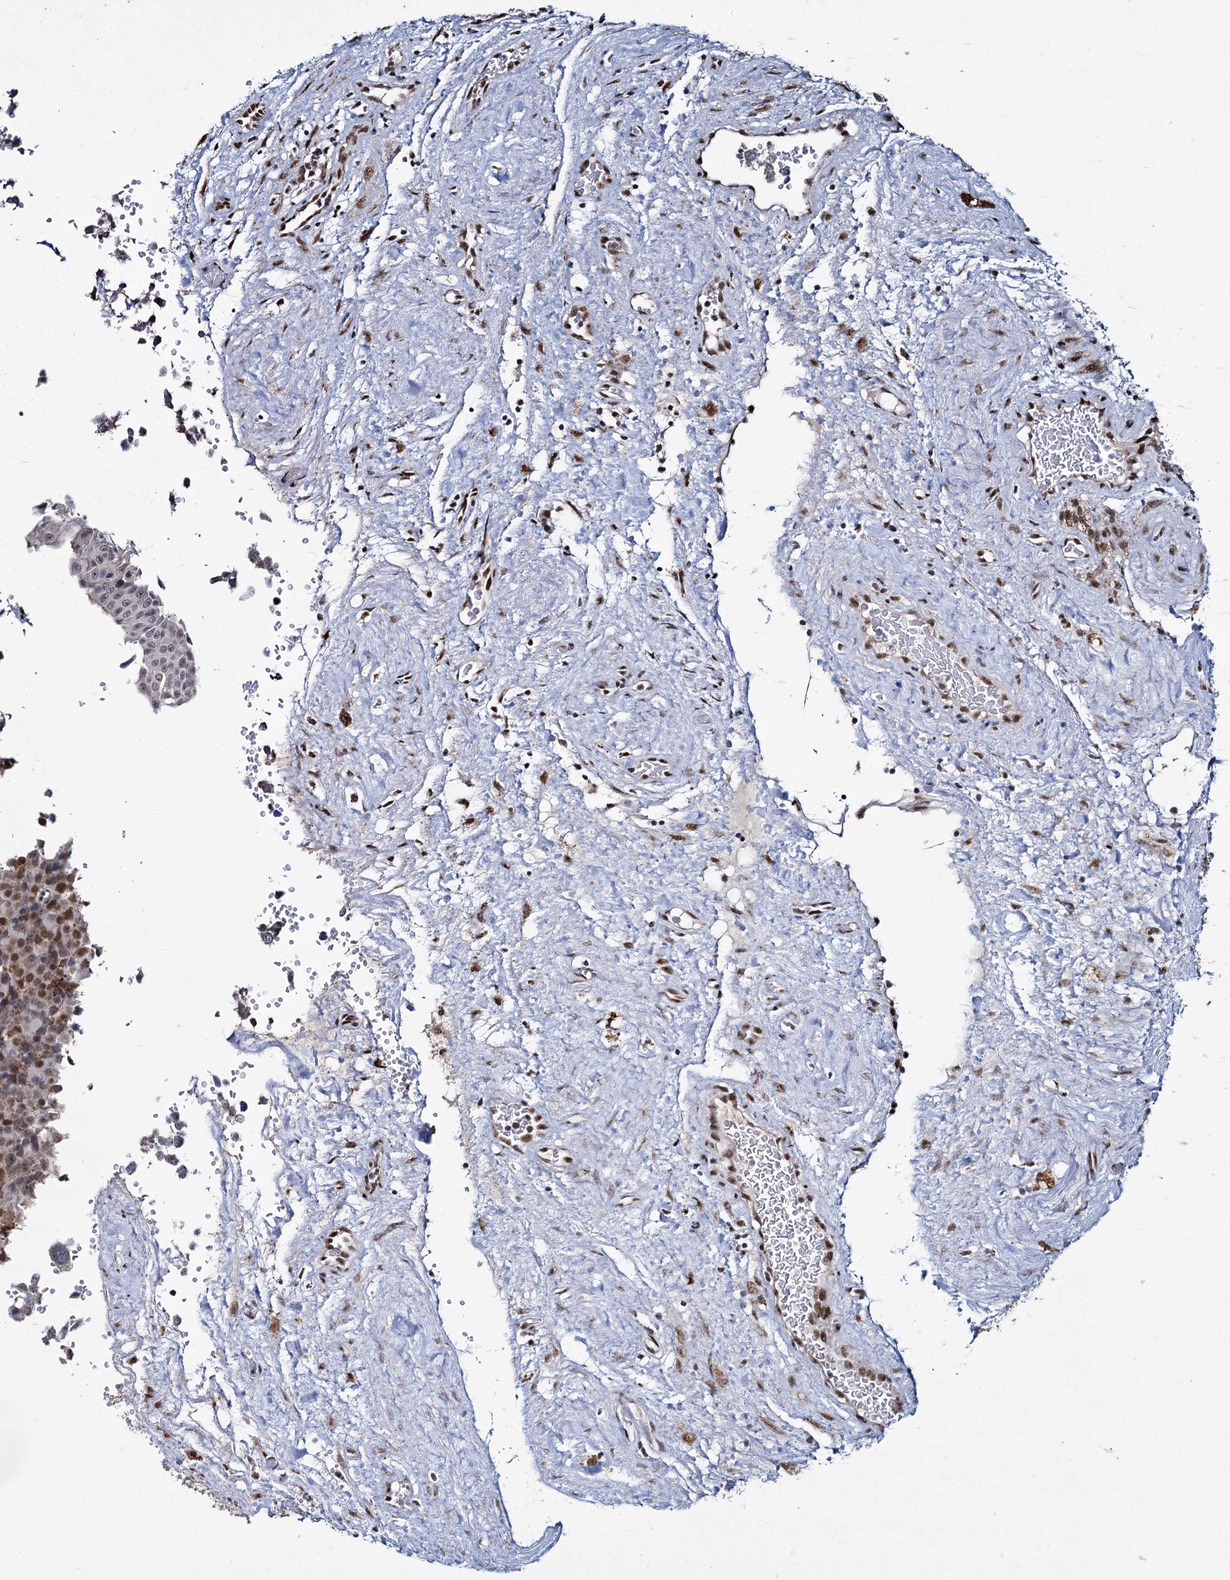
{"staining": {"intensity": "moderate", "quantity": ">75%", "location": "nuclear"}, "tissue": "testis cancer", "cell_type": "Tumor cells", "image_type": "cancer", "snomed": [{"axis": "morphology", "description": "Seminoma, NOS"}, {"axis": "topography", "description": "Testis"}], "caption": "This photomicrograph reveals immunohistochemistry (IHC) staining of human seminoma (testis), with medium moderate nuclear positivity in approximately >75% of tumor cells.", "gene": "RPUSD4", "patient": {"sex": "male", "age": 71}}